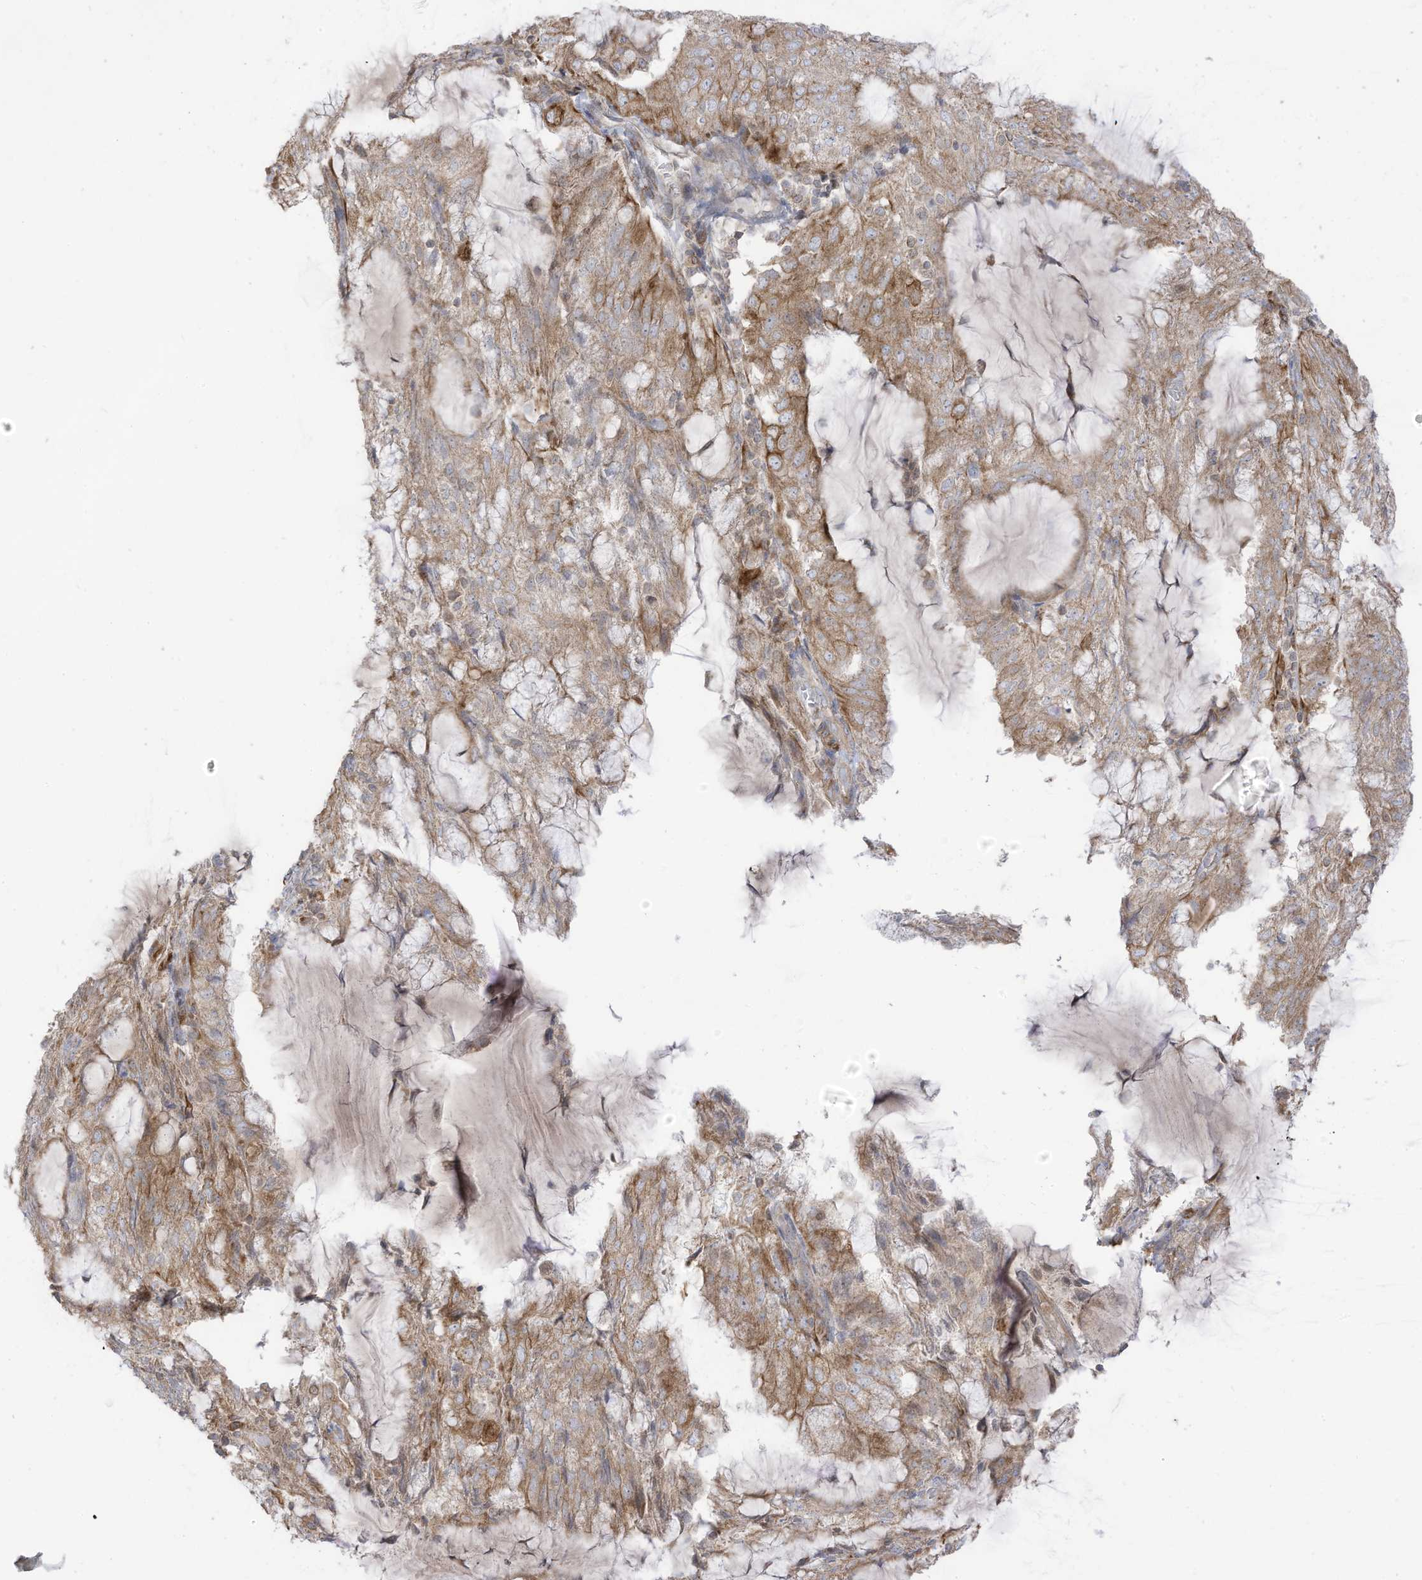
{"staining": {"intensity": "moderate", "quantity": ">75%", "location": "cytoplasmic/membranous"}, "tissue": "endometrial cancer", "cell_type": "Tumor cells", "image_type": "cancer", "snomed": [{"axis": "morphology", "description": "Adenocarcinoma, NOS"}, {"axis": "topography", "description": "Endometrium"}], "caption": "Brown immunohistochemical staining in endometrial cancer displays moderate cytoplasmic/membranous positivity in approximately >75% of tumor cells.", "gene": "CGAS", "patient": {"sex": "female", "age": 81}}